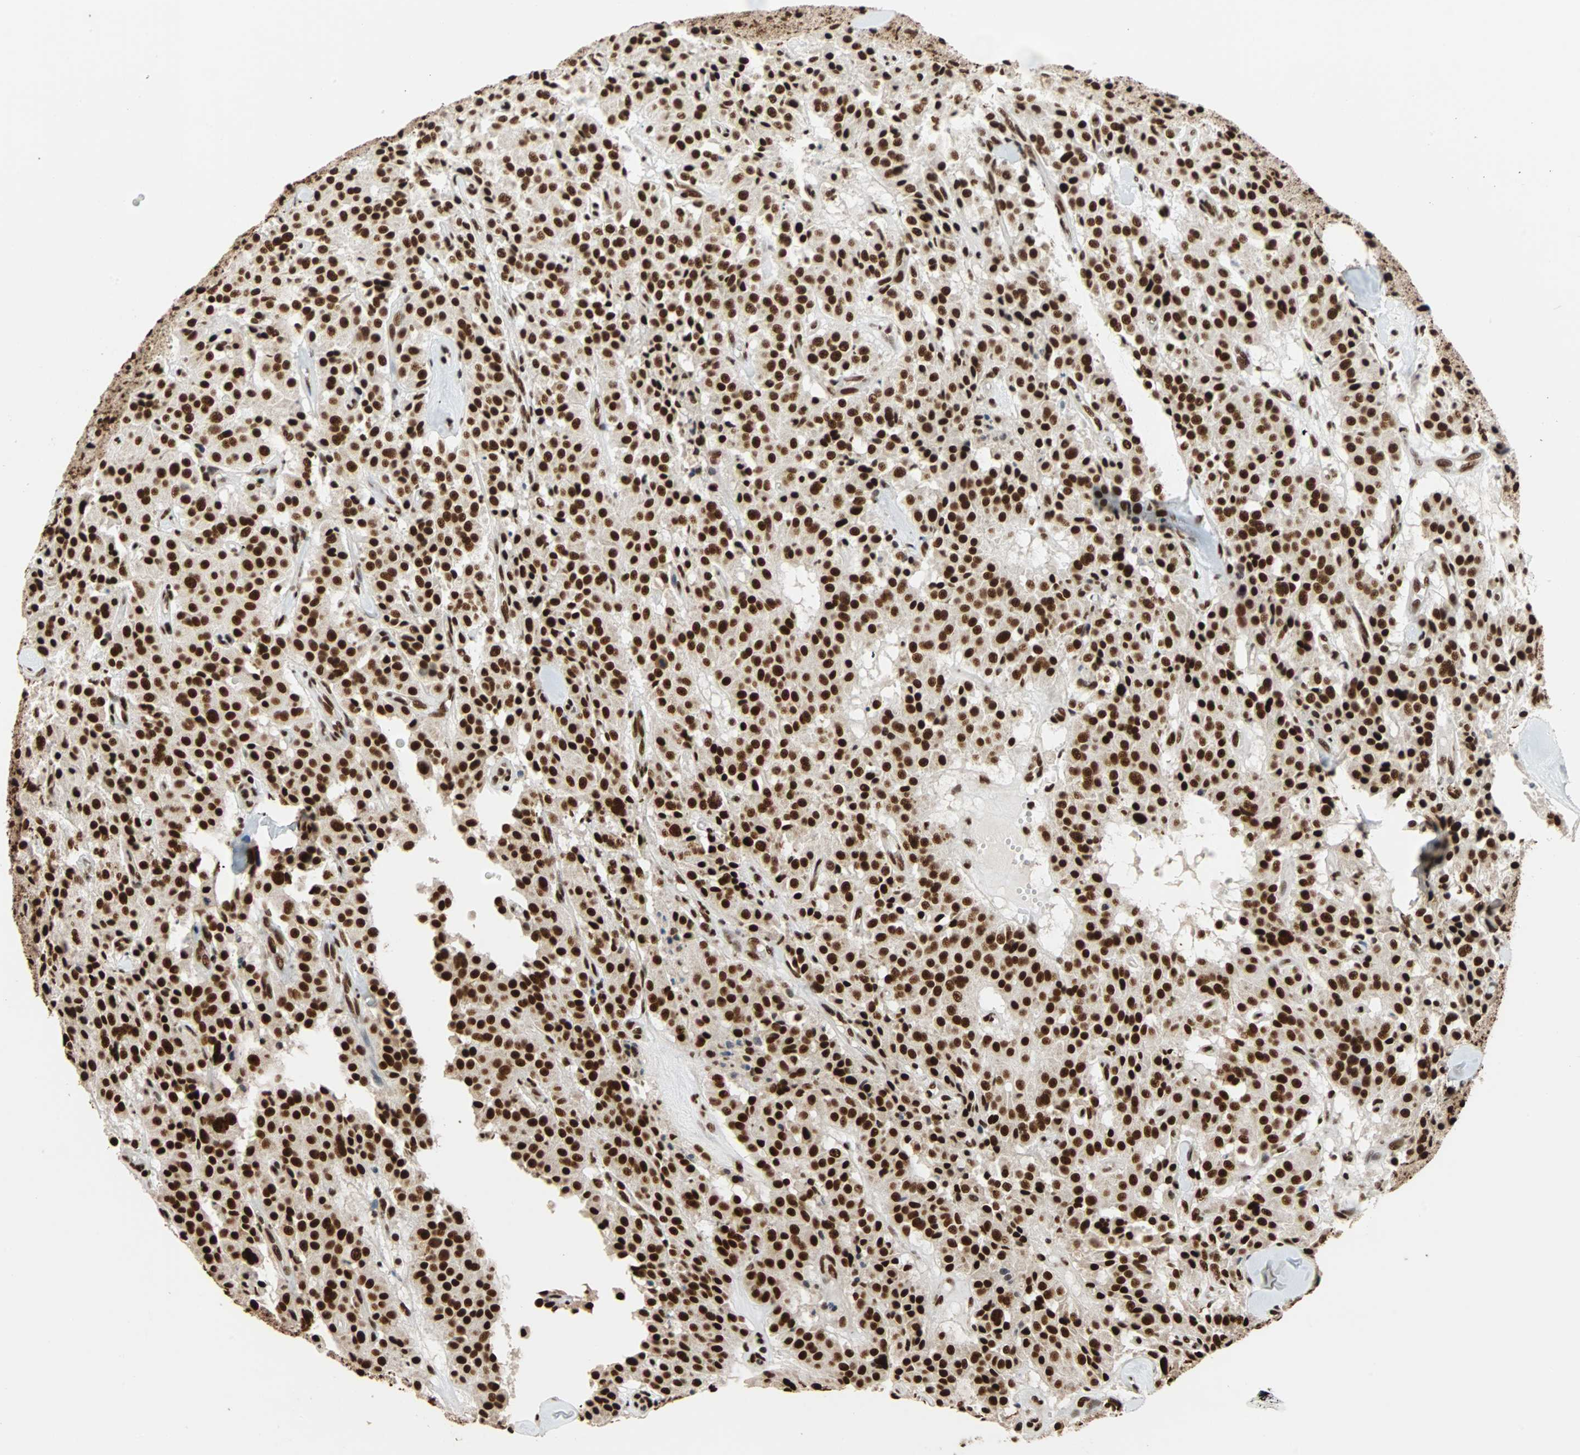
{"staining": {"intensity": "strong", "quantity": ">75%", "location": "nuclear"}, "tissue": "carcinoid", "cell_type": "Tumor cells", "image_type": "cancer", "snomed": [{"axis": "morphology", "description": "Carcinoid, malignant, NOS"}, {"axis": "topography", "description": "Lung"}], "caption": "A high-resolution photomicrograph shows immunohistochemistry (IHC) staining of carcinoid (malignant), which displays strong nuclear staining in about >75% of tumor cells. The staining was performed using DAB (3,3'-diaminobenzidine) to visualize the protein expression in brown, while the nuclei were stained in blue with hematoxylin (Magnification: 20x).", "gene": "ILF2", "patient": {"sex": "male", "age": 30}}